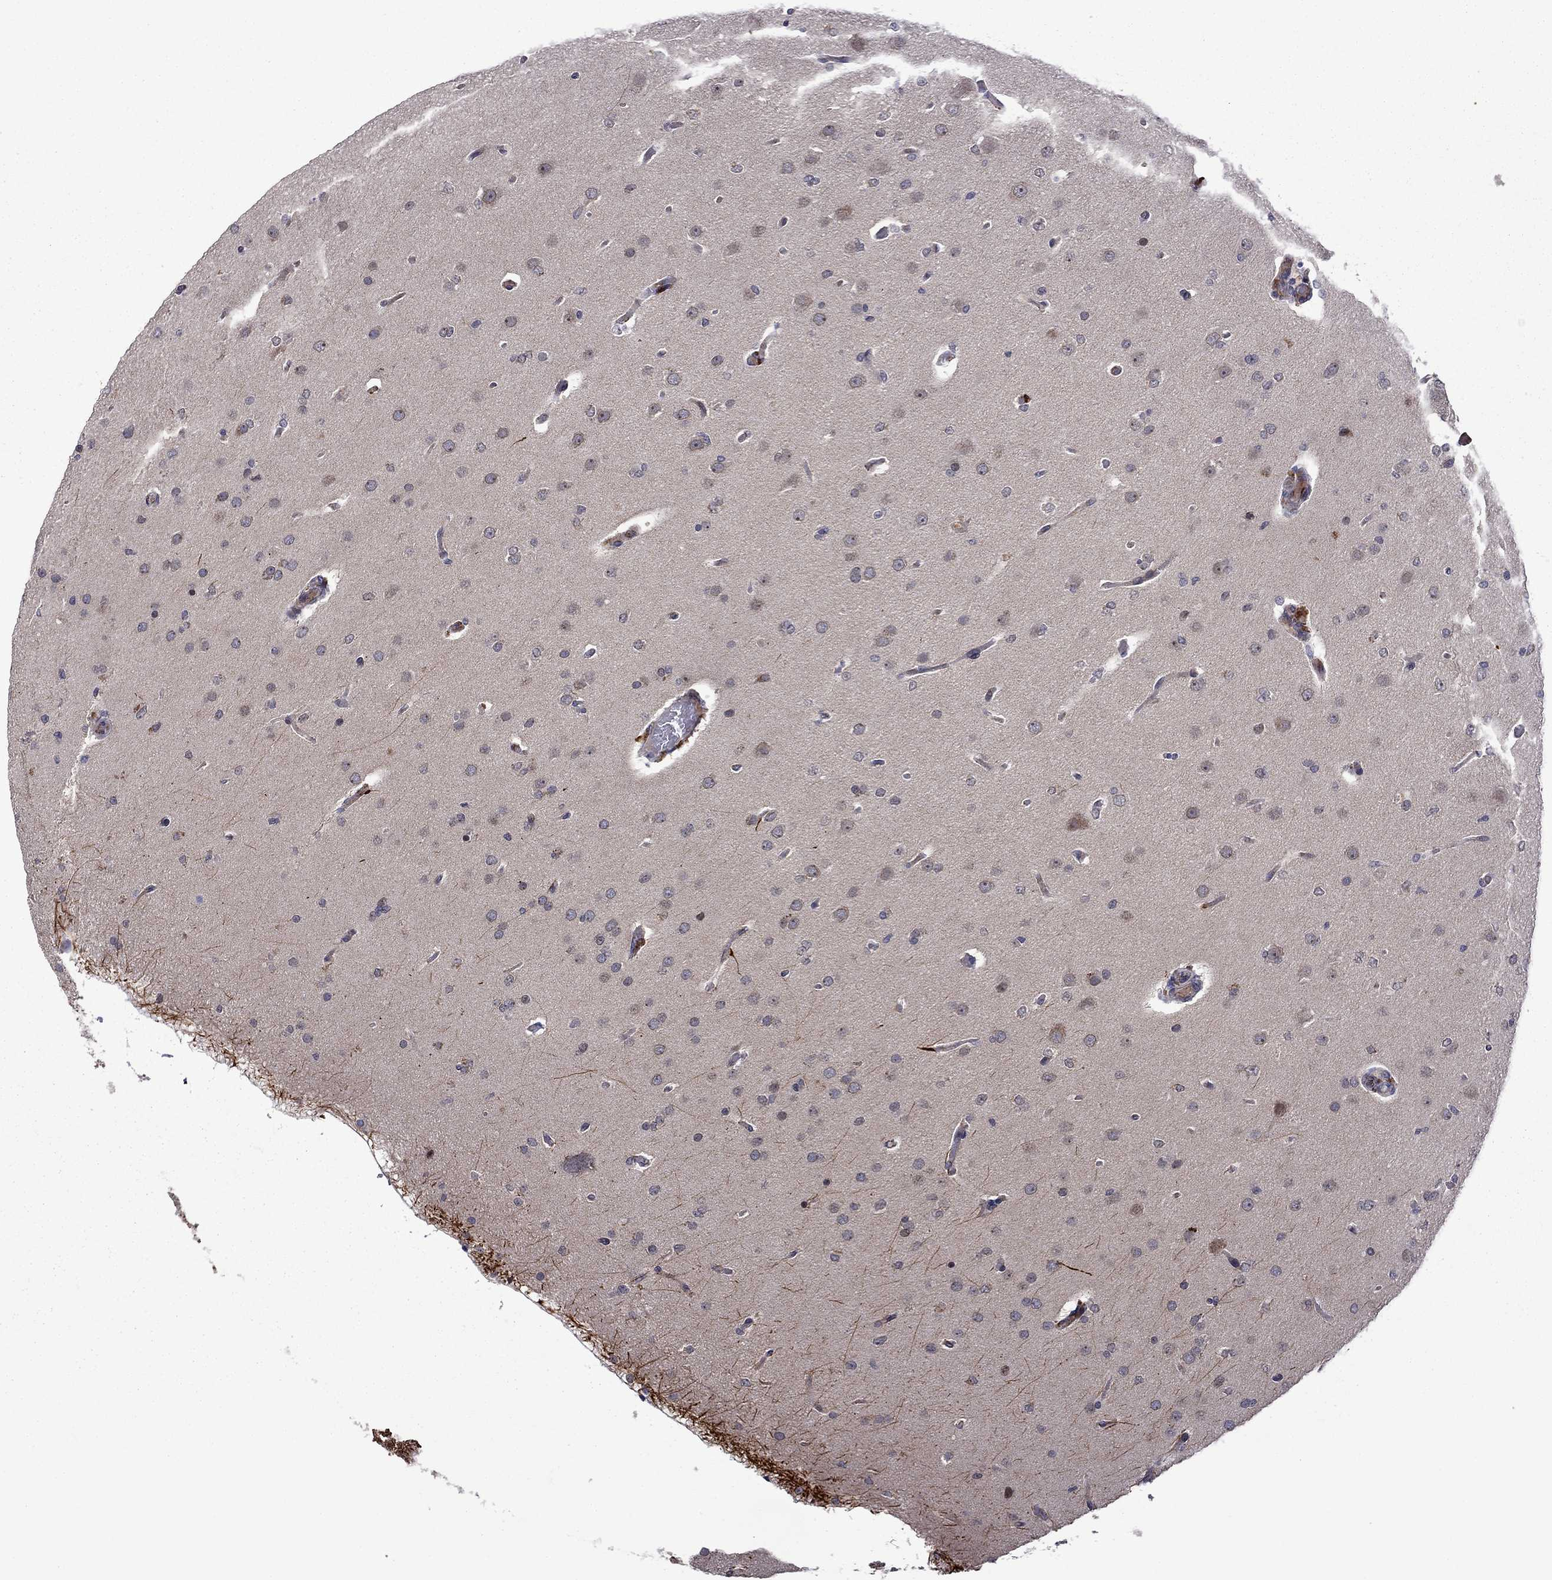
{"staining": {"intensity": "negative", "quantity": "none", "location": "none"}, "tissue": "glioma", "cell_type": "Tumor cells", "image_type": "cancer", "snomed": [{"axis": "morphology", "description": "Glioma, malignant, Low grade"}, {"axis": "topography", "description": "Brain"}], "caption": "Immunohistochemistry (IHC) image of neoplastic tissue: human glioma stained with DAB (3,3'-diaminobenzidine) exhibits no significant protein positivity in tumor cells.", "gene": "SLITRK1", "patient": {"sex": "male", "age": 41}}